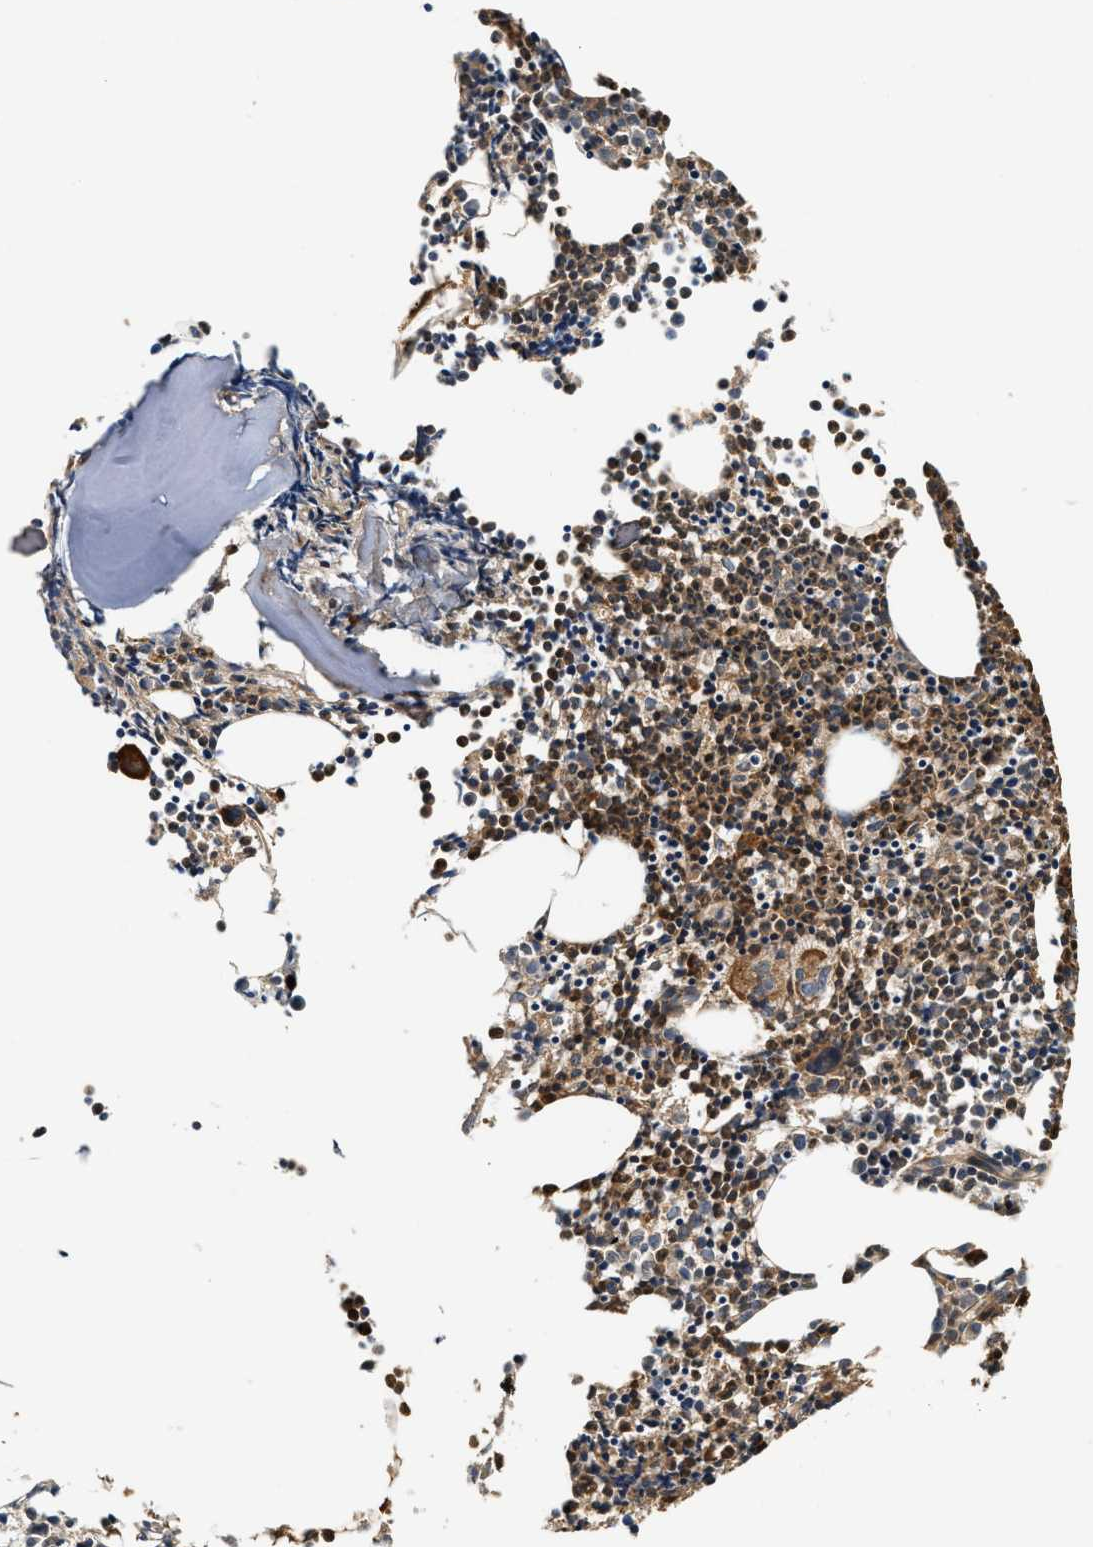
{"staining": {"intensity": "strong", "quantity": ">75%", "location": "cytoplasmic/membranous"}, "tissue": "bone marrow", "cell_type": "Hematopoietic cells", "image_type": "normal", "snomed": [{"axis": "morphology", "description": "Normal tissue, NOS"}, {"axis": "morphology", "description": "Inflammation, NOS"}, {"axis": "topography", "description": "Bone marrow"}], "caption": "Strong cytoplasmic/membranous positivity is identified in approximately >75% of hematopoietic cells in normal bone marrow.", "gene": "SNX5", "patient": {"sex": "female", "age": 53}}